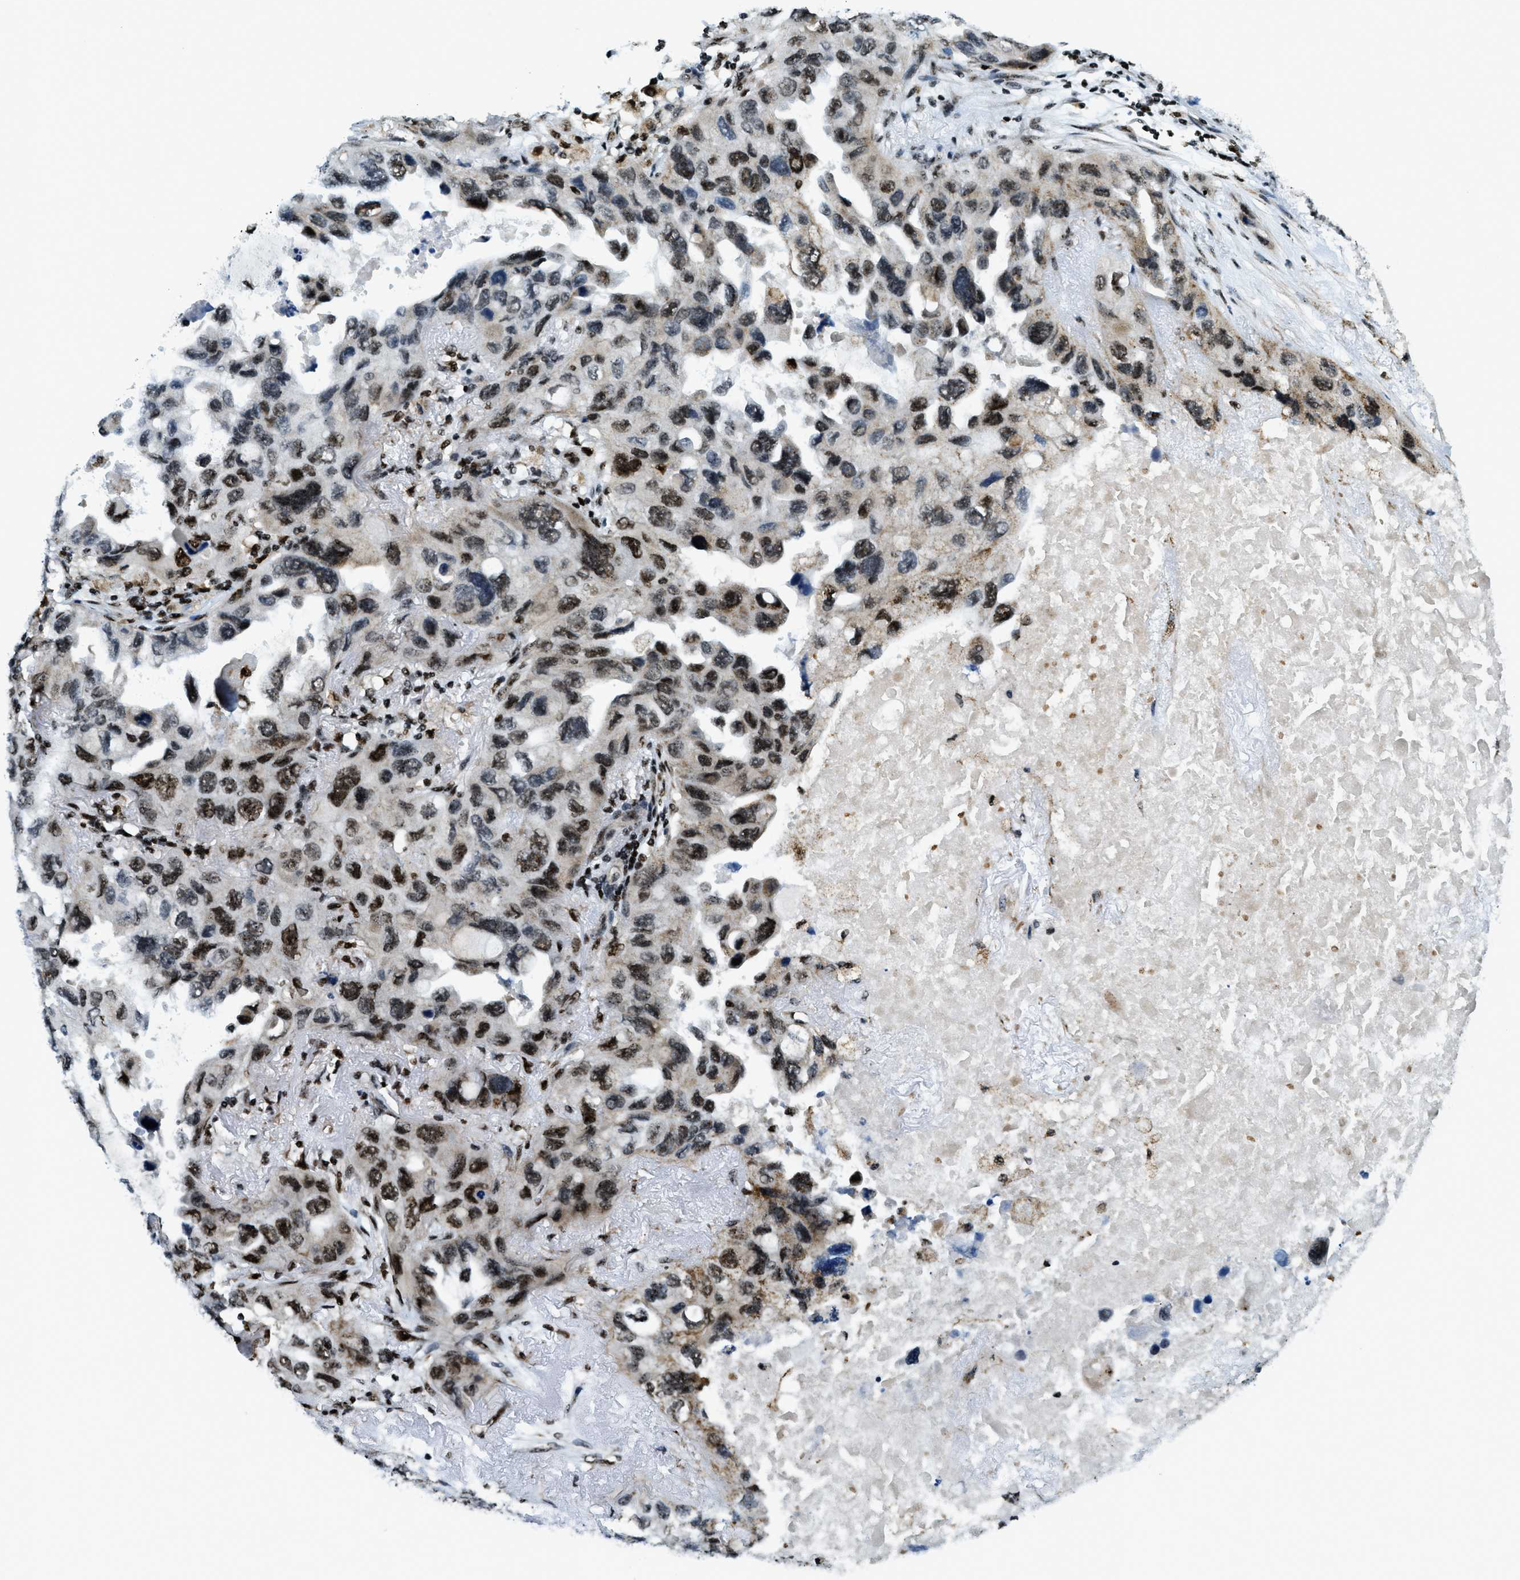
{"staining": {"intensity": "strong", "quantity": ">75%", "location": "cytoplasmic/membranous,nuclear"}, "tissue": "lung cancer", "cell_type": "Tumor cells", "image_type": "cancer", "snomed": [{"axis": "morphology", "description": "Squamous cell carcinoma, NOS"}, {"axis": "topography", "description": "Lung"}], "caption": "High-magnification brightfield microscopy of lung cancer stained with DAB (brown) and counterstained with hematoxylin (blue). tumor cells exhibit strong cytoplasmic/membranous and nuclear staining is present in approximately>75% of cells.", "gene": "SP100", "patient": {"sex": "female", "age": 73}}